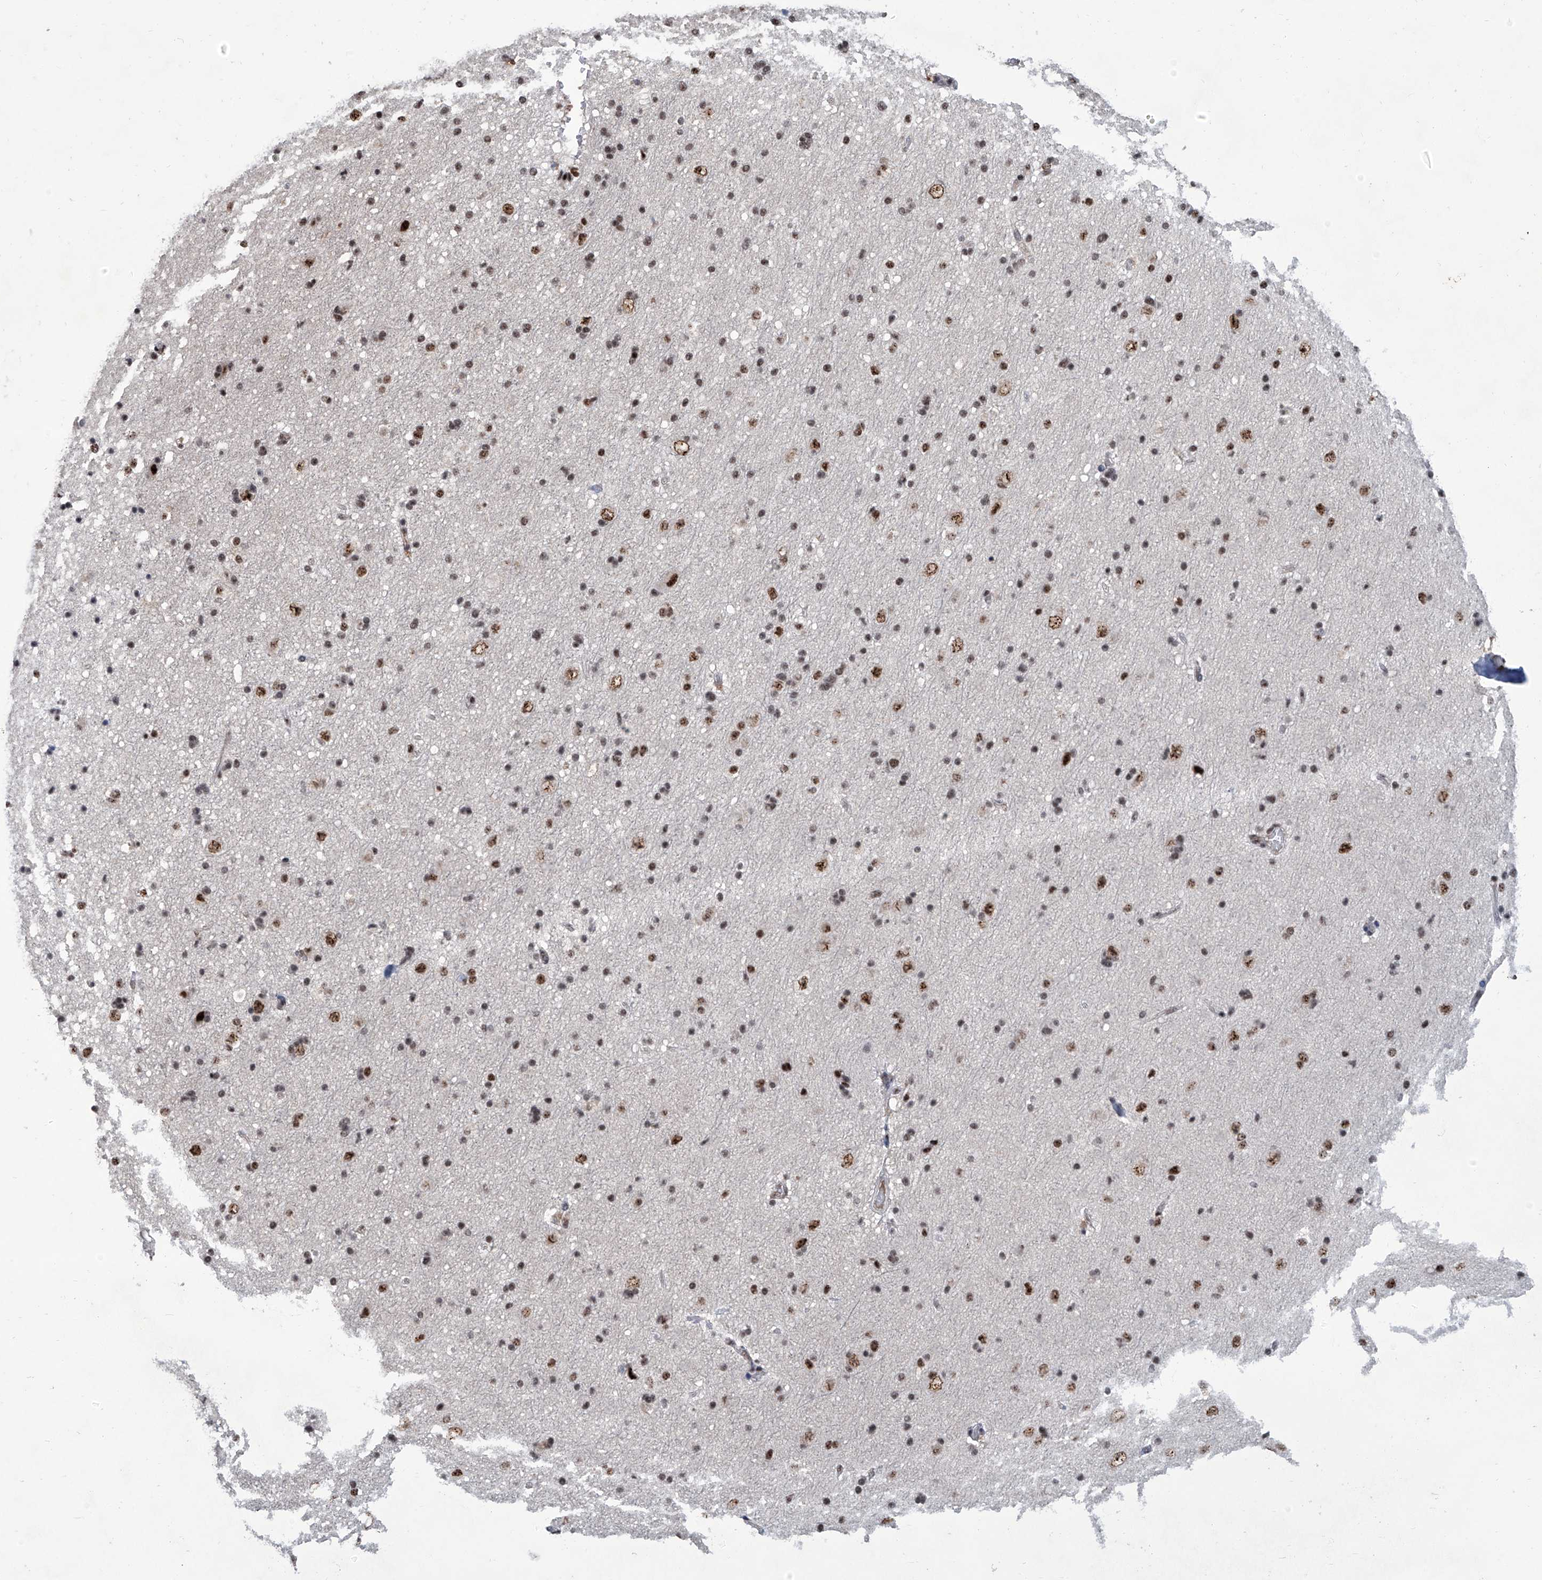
{"staining": {"intensity": "moderate", "quantity": ">75%", "location": "nuclear"}, "tissue": "cerebral cortex", "cell_type": "Endothelial cells", "image_type": "normal", "snomed": [{"axis": "morphology", "description": "Normal tissue, NOS"}, {"axis": "topography", "description": "Cerebral cortex"}], "caption": "Protein staining of unremarkable cerebral cortex demonstrates moderate nuclear staining in approximately >75% of endothelial cells.", "gene": "FBXL4", "patient": {"sex": "male", "age": 34}}